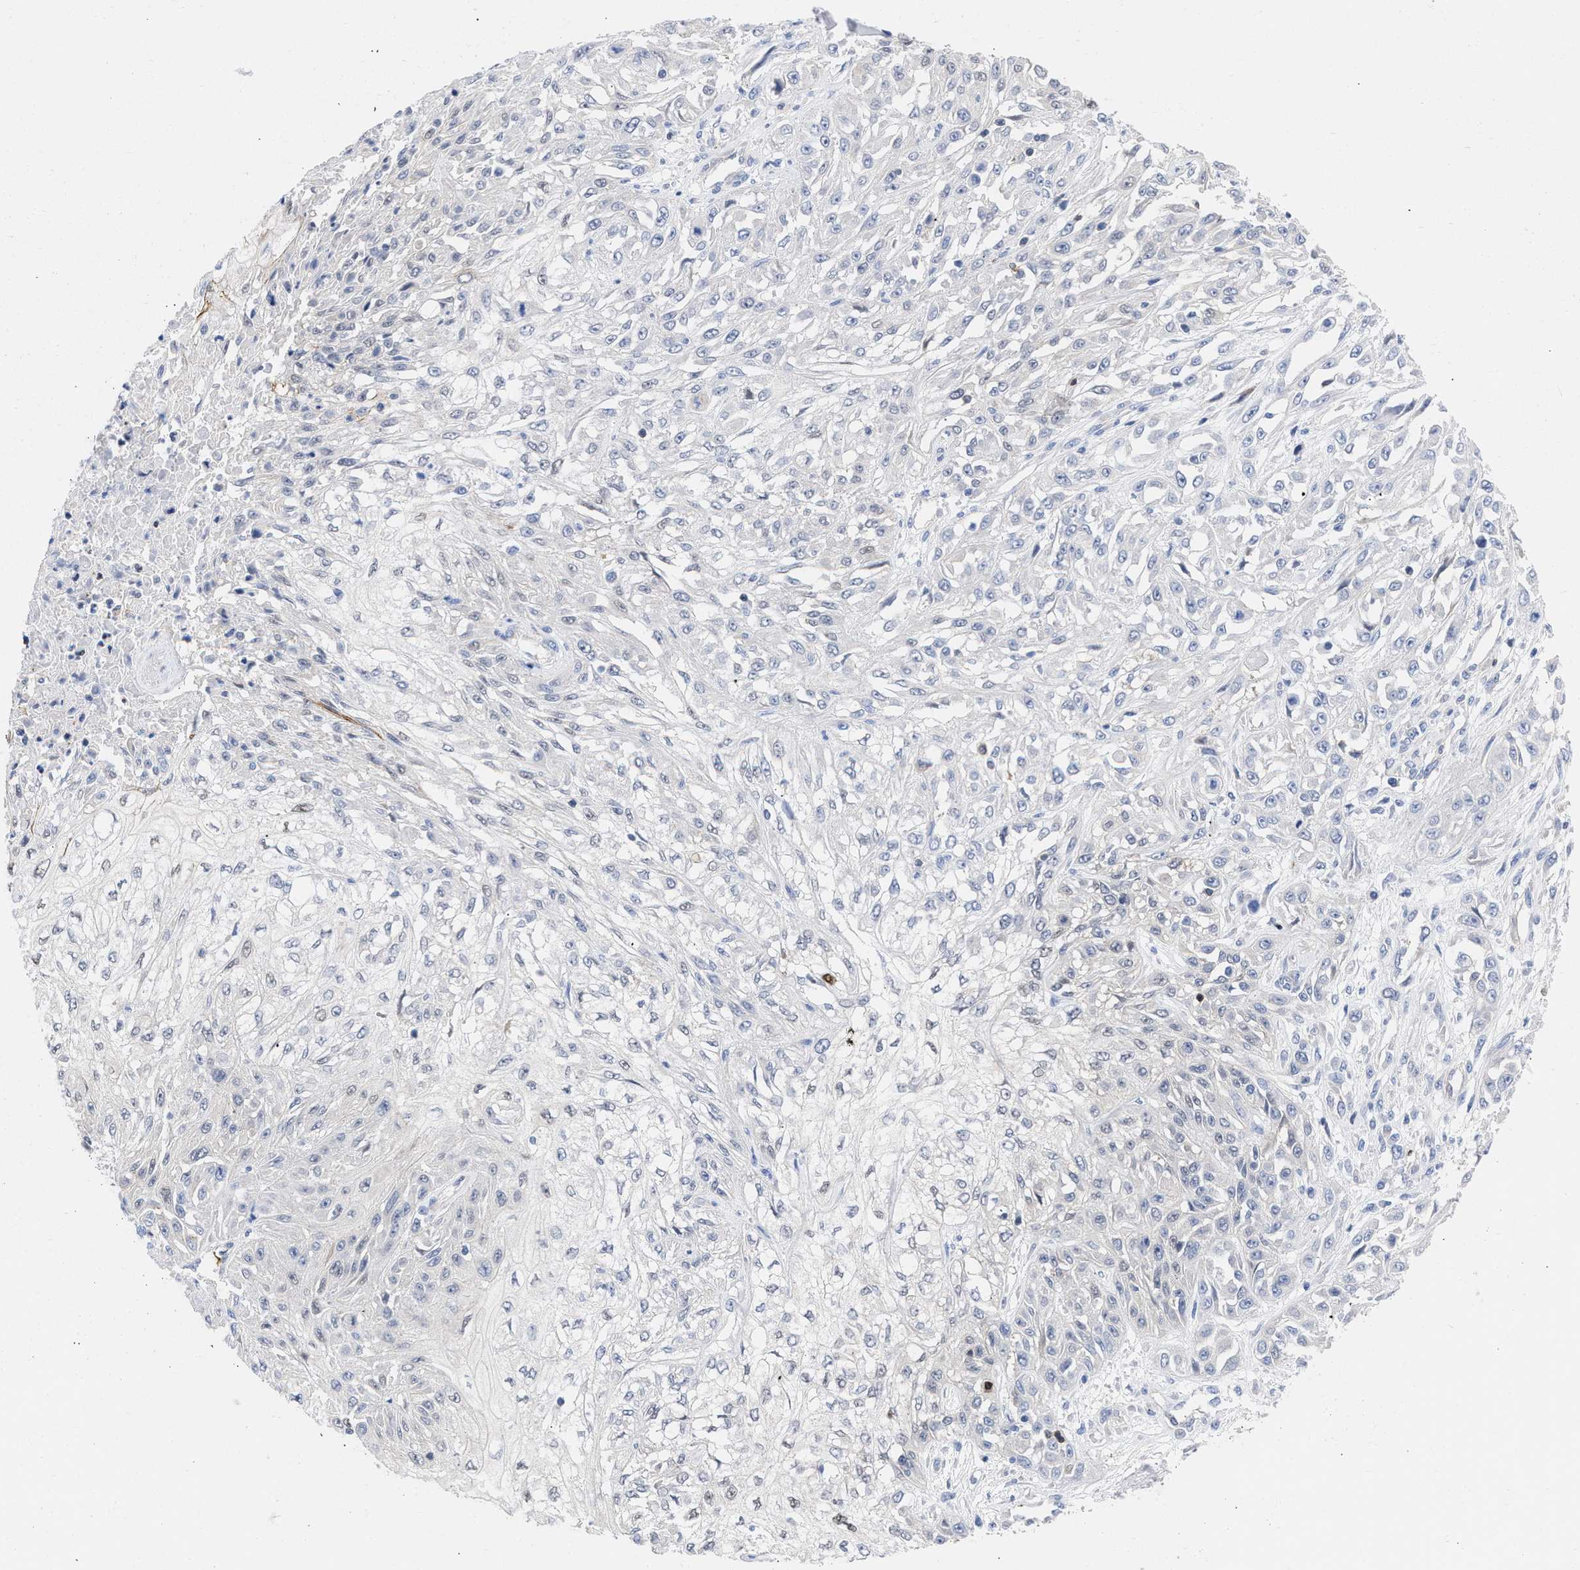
{"staining": {"intensity": "negative", "quantity": "none", "location": "none"}, "tissue": "skin cancer", "cell_type": "Tumor cells", "image_type": "cancer", "snomed": [{"axis": "morphology", "description": "Squamous cell carcinoma, NOS"}, {"axis": "morphology", "description": "Squamous cell carcinoma, metastatic, NOS"}, {"axis": "topography", "description": "Skin"}, {"axis": "topography", "description": "Lymph node"}], "caption": "Immunohistochemical staining of human squamous cell carcinoma (skin) demonstrates no significant expression in tumor cells.", "gene": "THRA", "patient": {"sex": "male", "age": 75}}